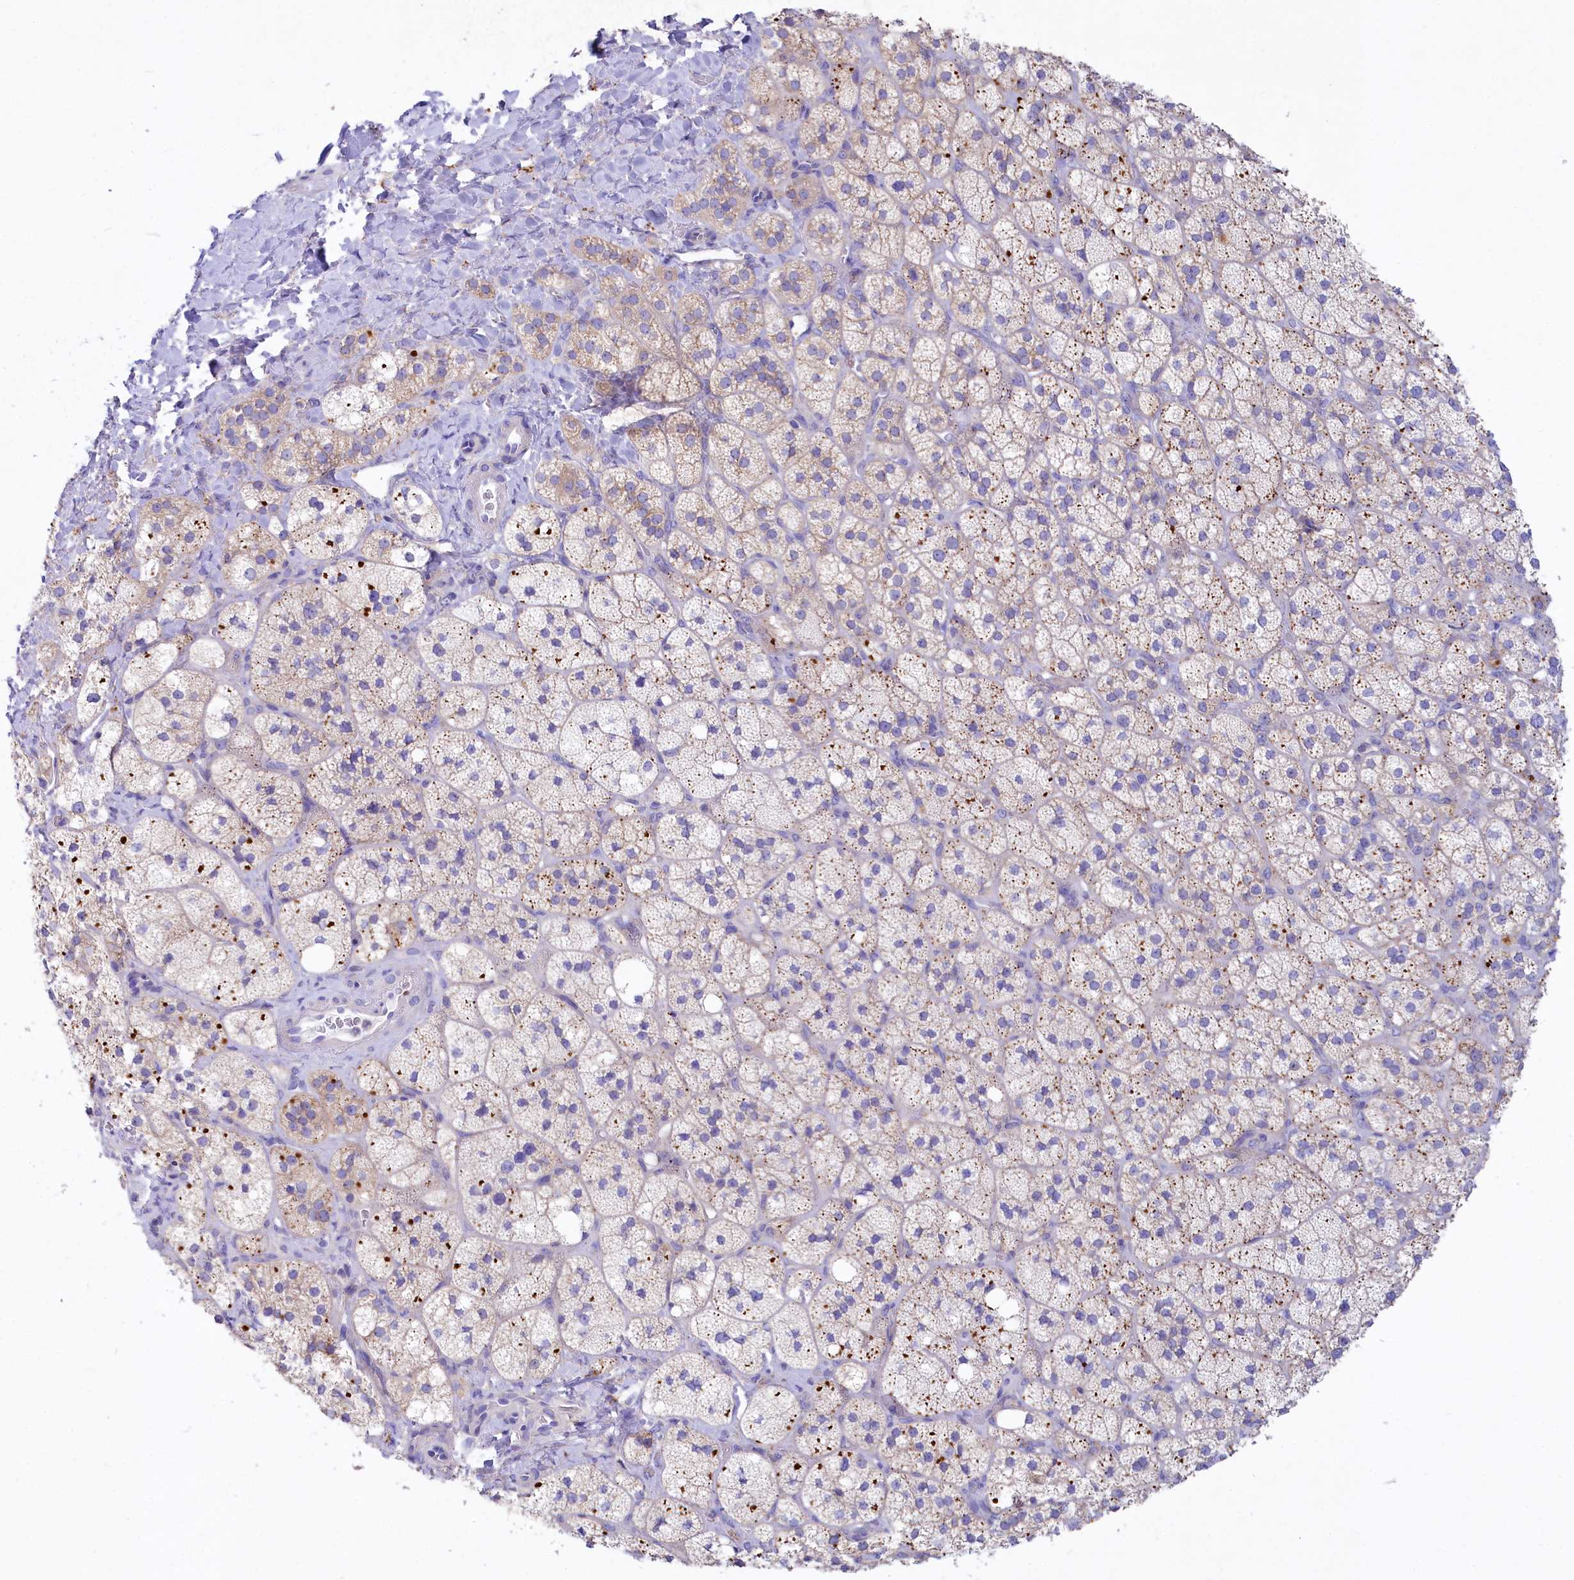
{"staining": {"intensity": "strong", "quantity": "25%-75%", "location": "cytoplasmic/membranous"}, "tissue": "adrenal gland", "cell_type": "Glandular cells", "image_type": "normal", "snomed": [{"axis": "morphology", "description": "Normal tissue, NOS"}, {"axis": "topography", "description": "Adrenal gland"}], "caption": "The immunohistochemical stain labels strong cytoplasmic/membranous staining in glandular cells of benign adrenal gland. Using DAB (brown) and hematoxylin (blue) stains, captured at high magnification using brightfield microscopy.", "gene": "VPS26B", "patient": {"sex": "male", "age": 61}}